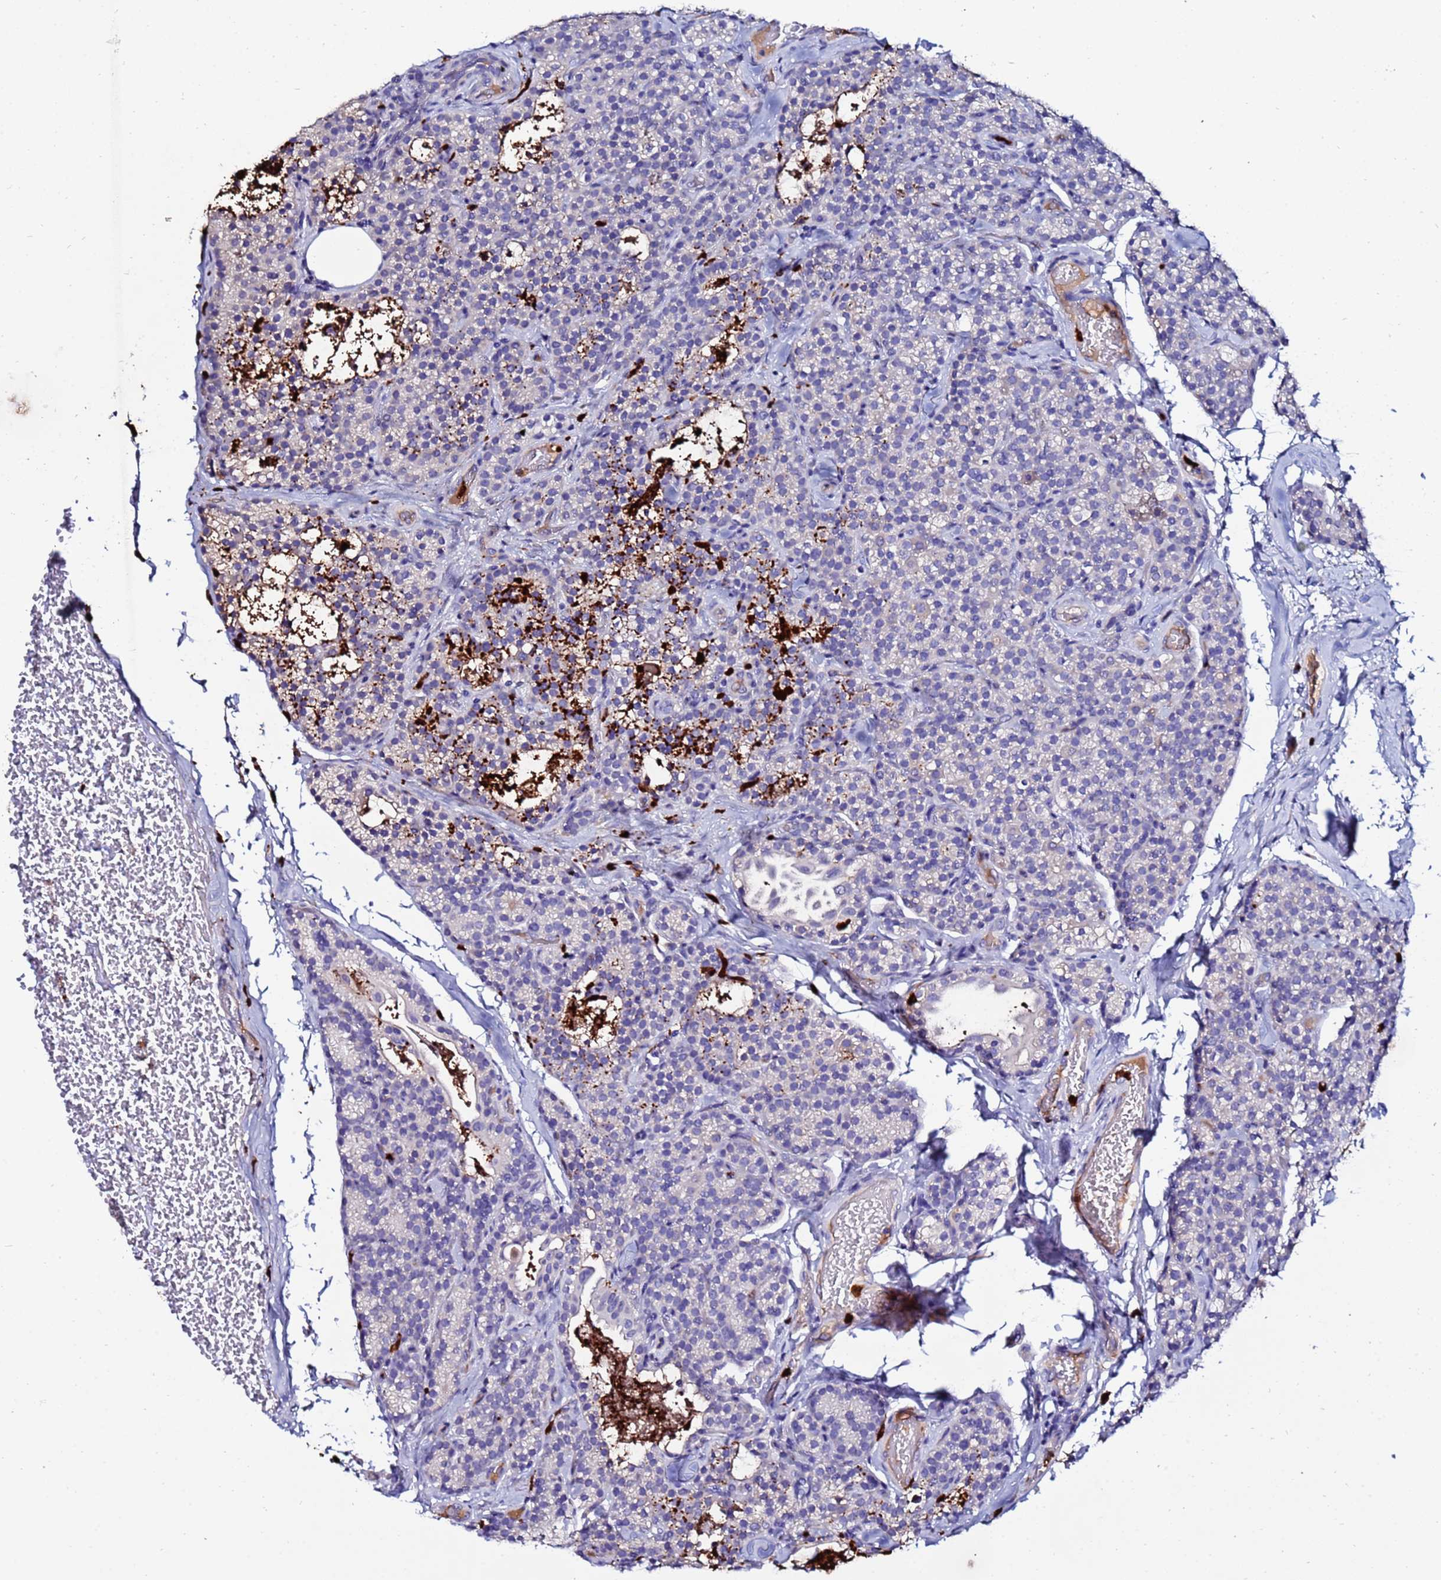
{"staining": {"intensity": "negative", "quantity": "none", "location": "none"}, "tissue": "parathyroid gland", "cell_type": "Glandular cells", "image_type": "normal", "snomed": [{"axis": "morphology", "description": "Normal tissue, NOS"}, {"axis": "topography", "description": "Parathyroid gland"}], "caption": "IHC micrograph of unremarkable parathyroid gland: parathyroid gland stained with DAB reveals no significant protein expression in glandular cells. (Immunohistochemistry (ihc), brightfield microscopy, high magnification).", "gene": "TUBAL3", "patient": {"sex": "female", "age": 45}}